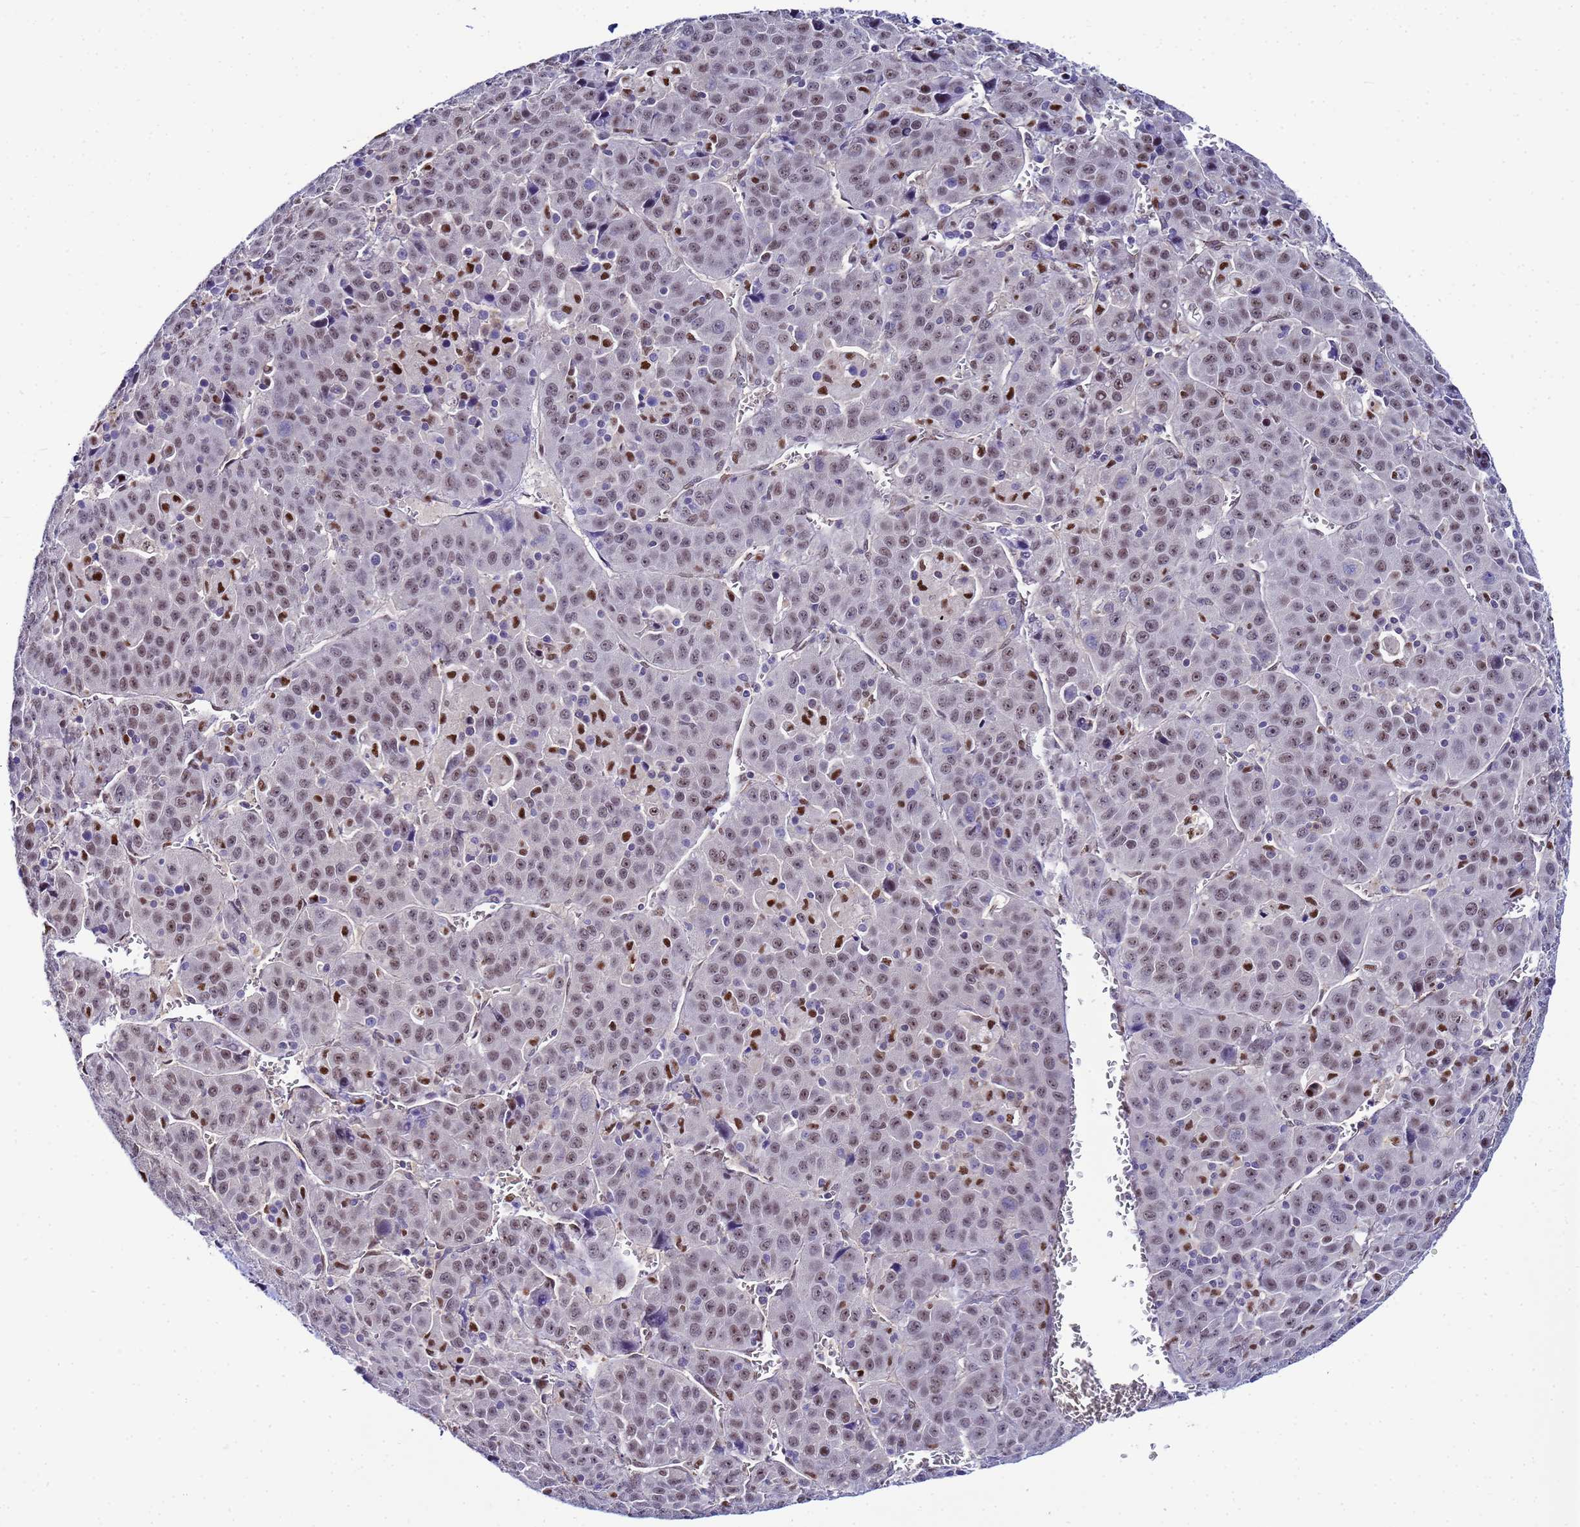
{"staining": {"intensity": "weak", "quantity": "25%-75%", "location": "nuclear"}, "tissue": "liver cancer", "cell_type": "Tumor cells", "image_type": "cancer", "snomed": [{"axis": "morphology", "description": "Carcinoma, Hepatocellular, NOS"}, {"axis": "topography", "description": "Liver"}], "caption": "Liver hepatocellular carcinoma stained for a protein exhibits weak nuclear positivity in tumor cells.", "gene": "SLC25A37", "patient": {"sex": "female", "age": 53}}